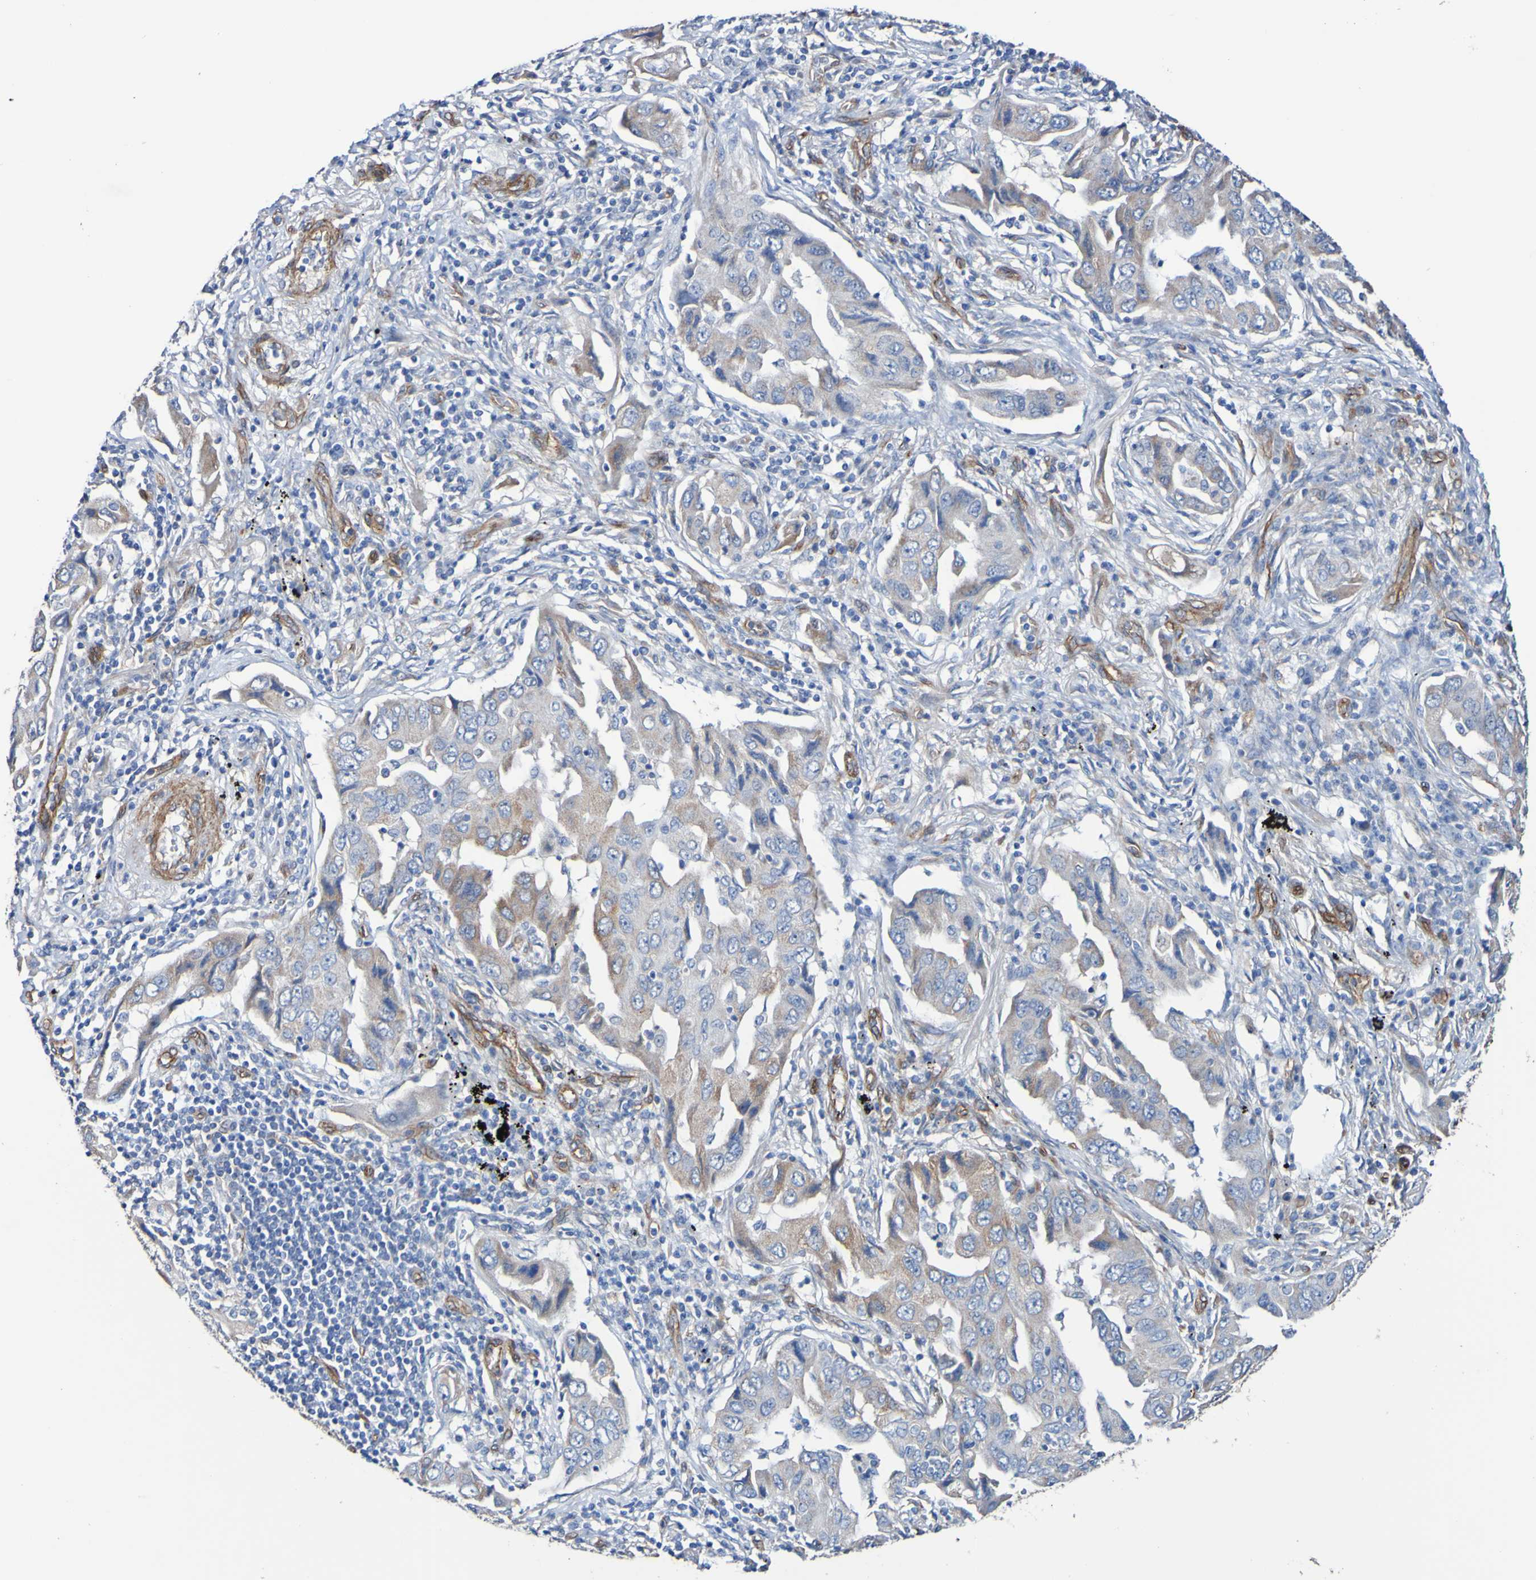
{"staining": {"intensity": "weak", "quantity": "25%-75%", "location": "cytoplasmic/membranous"}, "tissue": "lung cancer", "cell_type": "Tumor cells", "image_type": "cancer", "snomed": [{"axis": "morphology", "description": "Adenocarcinoma, NOS"}, {"axis": "topography", "description": "Lung"}], "caption": "This micrograph displays adenocarcinoma (lung) stained with IHC to label a protein in brown. The cytoplasmic/membranous of tumor cells show weak positivity for the protein. Nuclei are counter-stained blue.", "gene": "ELMOD3", "patient": {"sex": "female", "age": 65}}